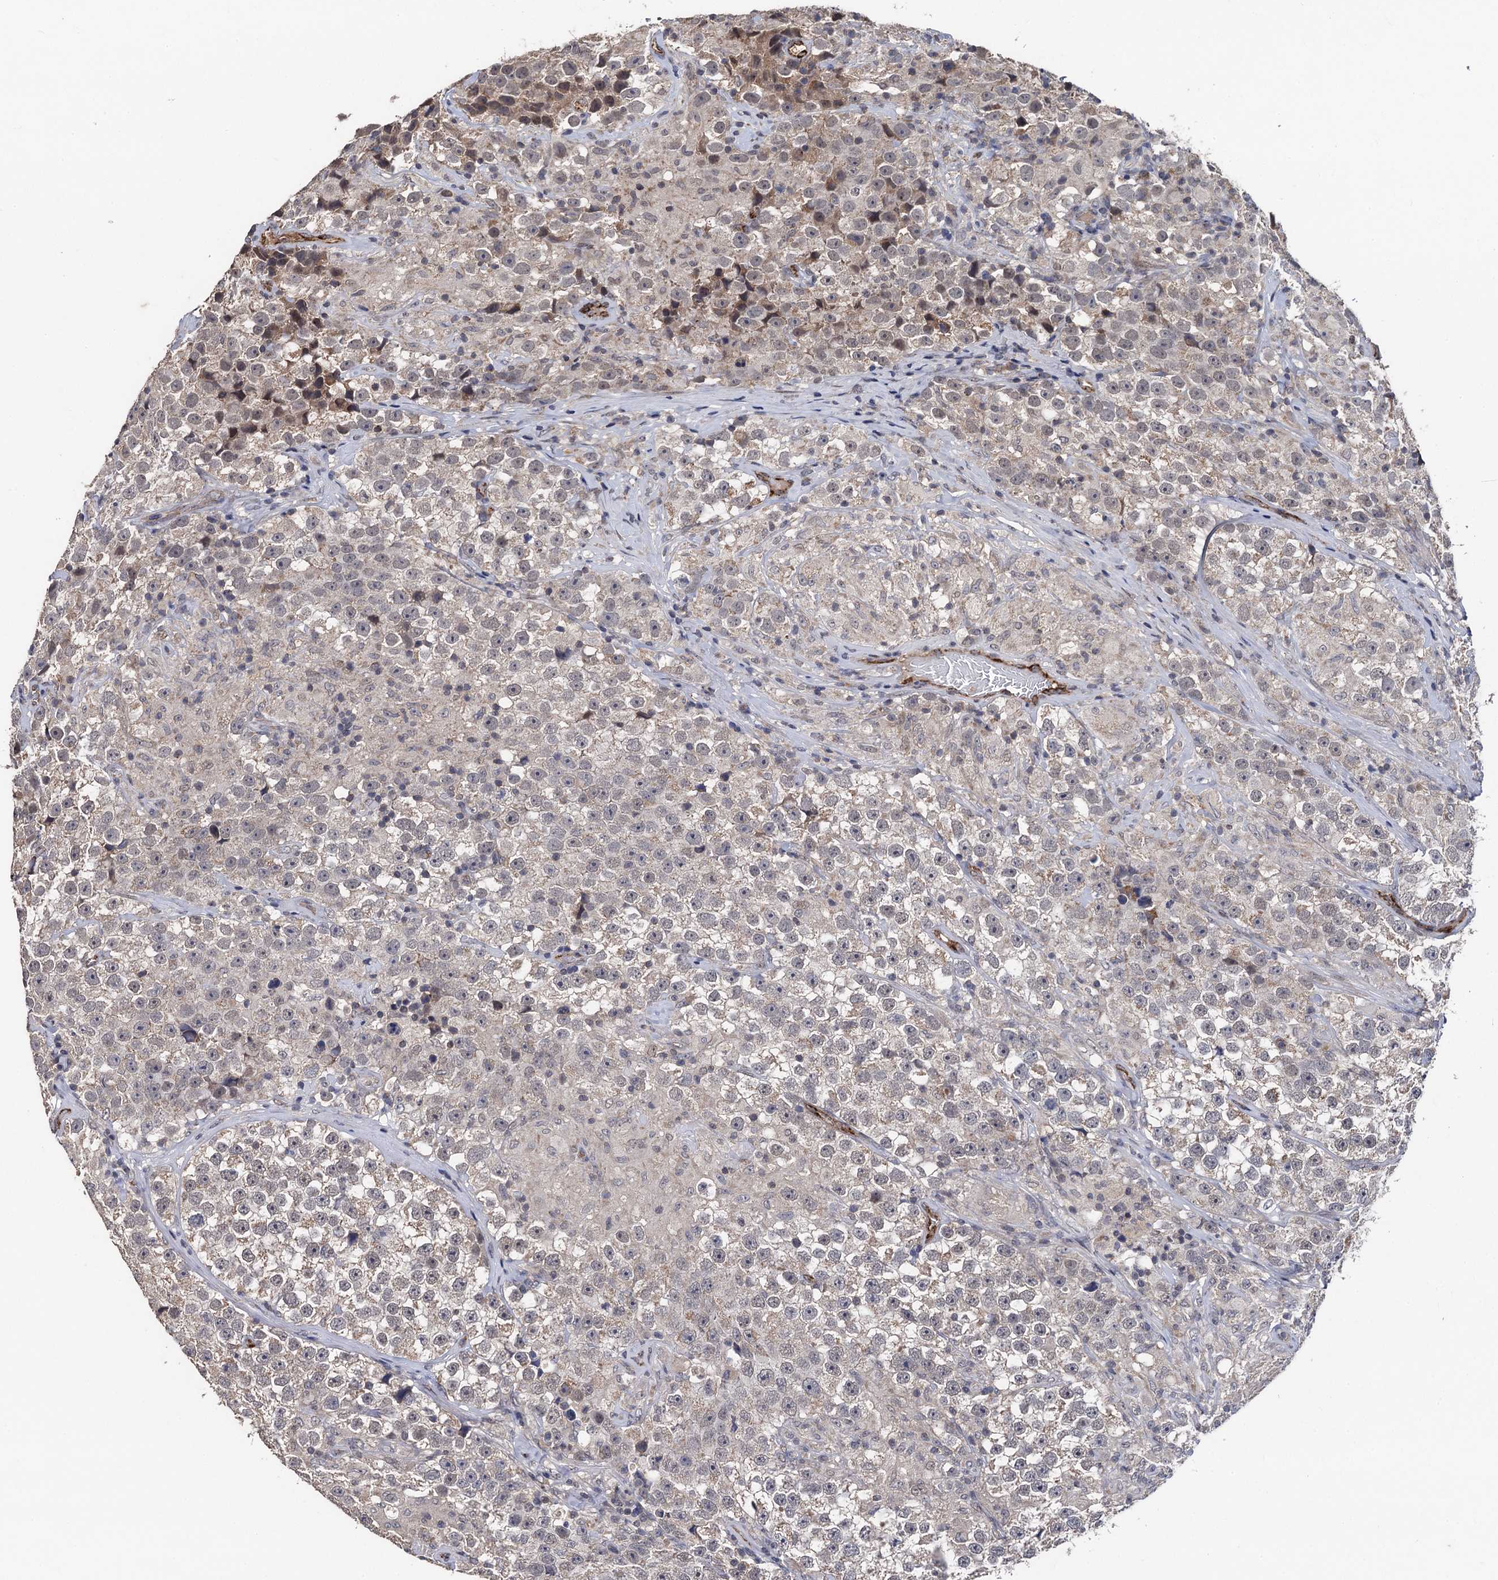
{"staining": {"intensity": "negative", "quantity": "none", "location": "none"}, "tissue": "testis cancer", "cell_type": "Tumor cells", "image_type": "cancer", "snomed": [{"axis": "morphology", "description": "Seminoma, NOS"}, {"axis": "topography", "description": "Testis"}], "caption": "Immunohistochemical staining of testis seminoma exhibits no significant expression in tumor cells.", "gene": "PPTC7", "patient": {"sex": "male", "age": 46}}